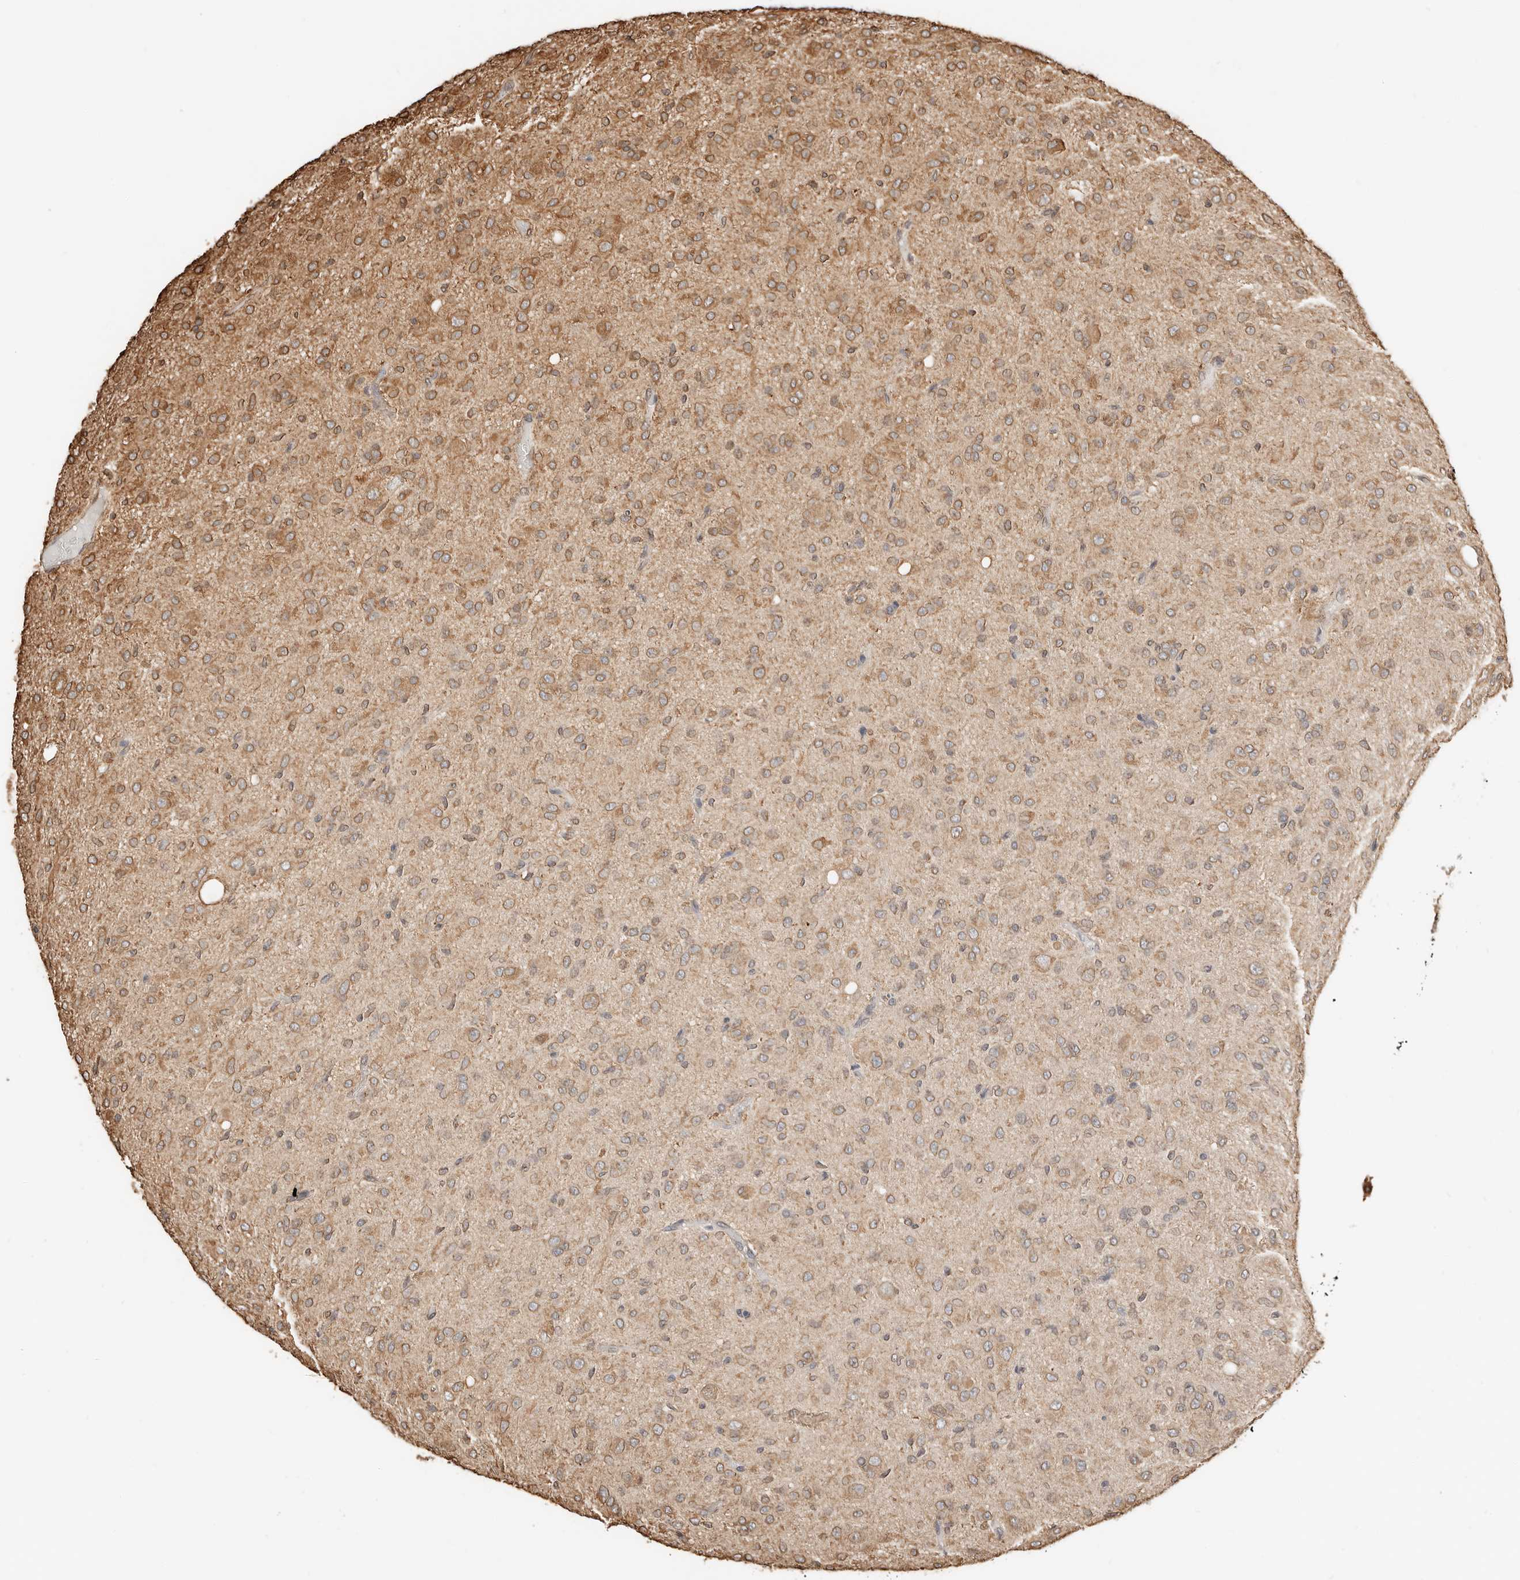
{"staining": {"intensity": "moderate", "quantity": ">75%", "location": "cytoplasmic/membranous"}, "tissue": "glioma", "cell_type": "Tumor cells", "image_type": "cancer", "snomed": [{"axis": "morphology", "description": "Glioma, malignant, High grade"}, {"axis": "topography", "description": "Brain"}], "caption": "Brown immunohistochemical staining in high-grade glioma (malignant) reveals moderate cytoplasmic/membranous expression in about >75% of tumor cells.", "gene": "ARHGEF10L", "patient": {"sex": "female", "age": 59}}